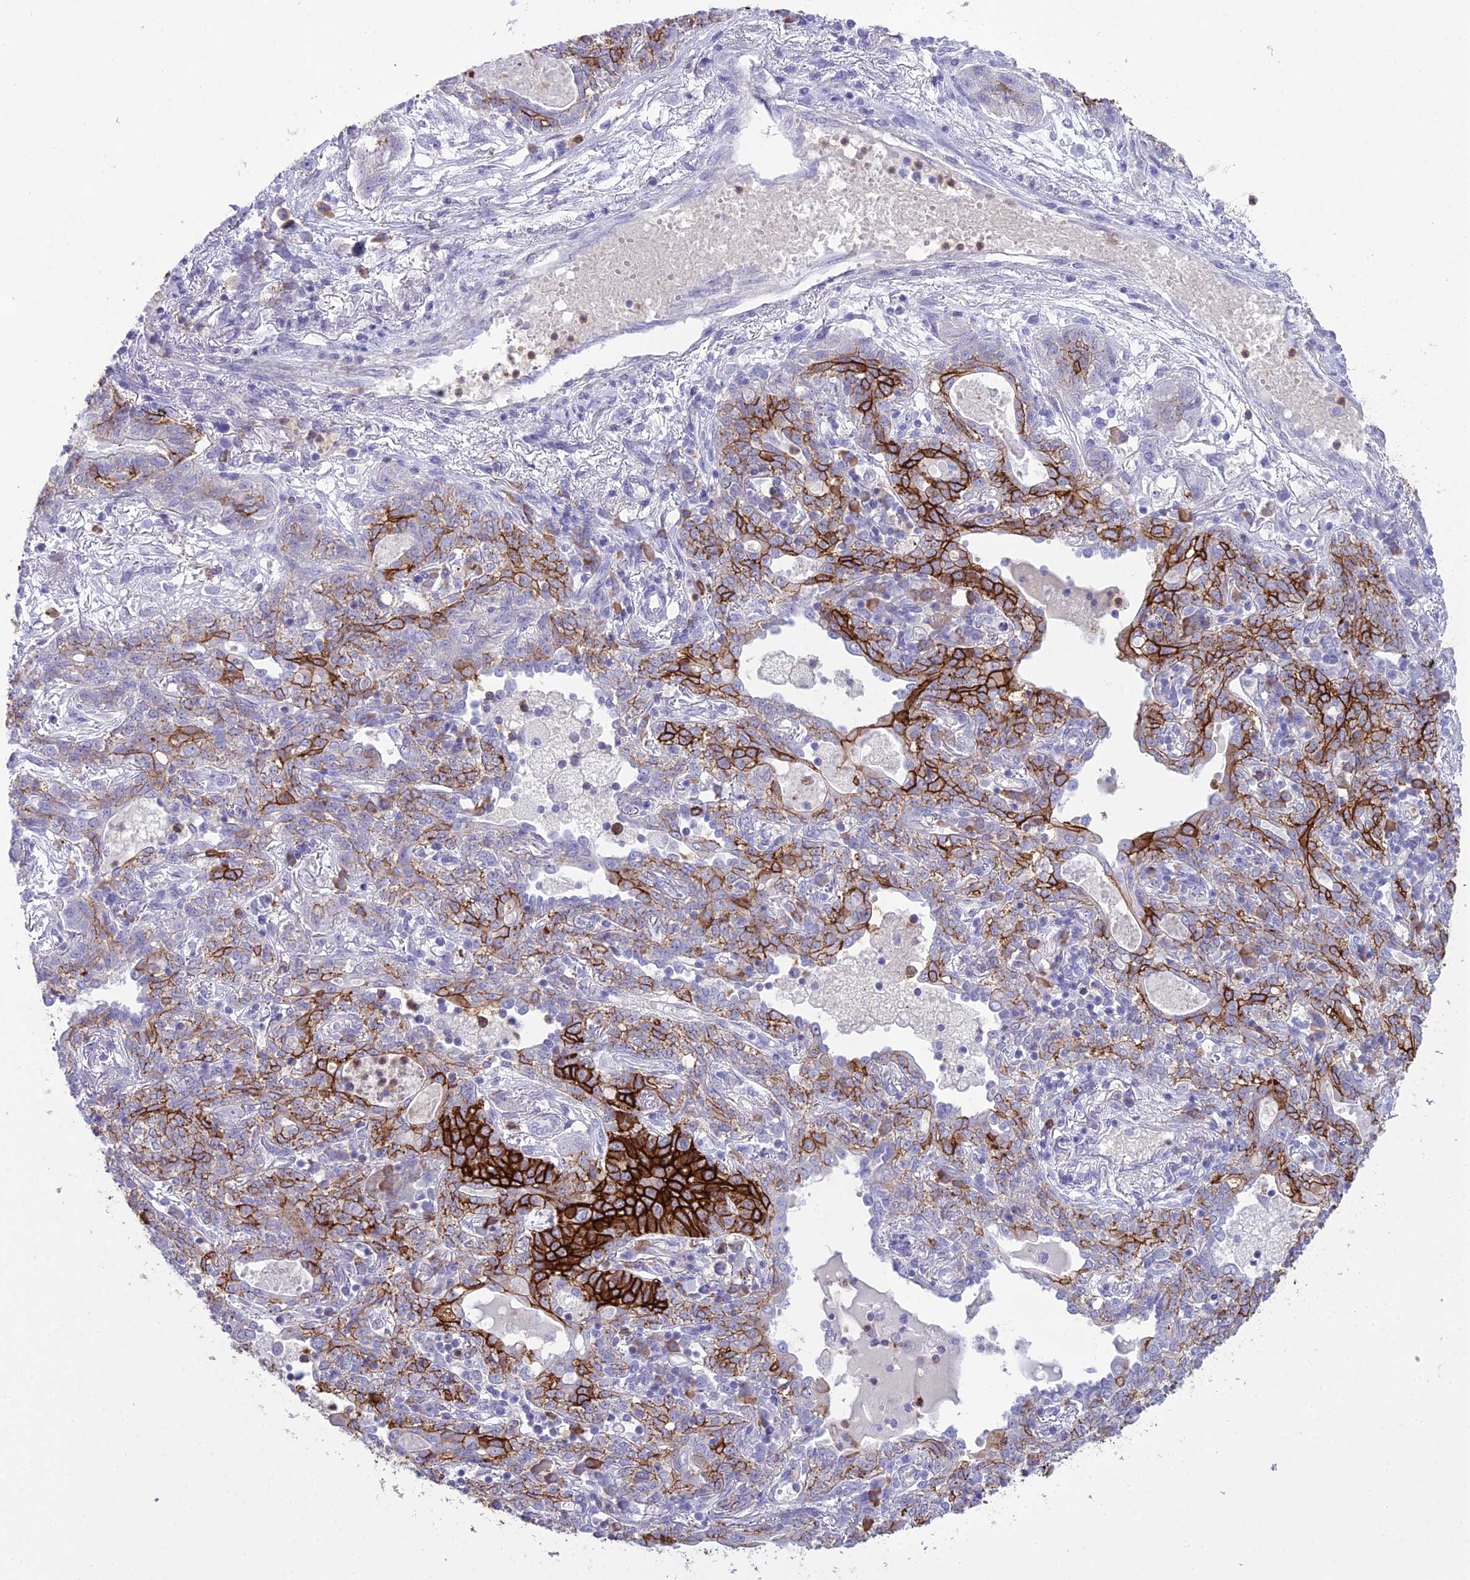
{"staining": {"intensity": "strong", "quantity": "25%-75%", "location": "cytoplasmic/membranous"}, "tissue": "lung cancer", "cell_type": "Tumor cells", "image_type": "cancer", "snomed": [{"axis": "morphology", "description": "Squamous cell carcinoma, NOS"}, {"axis": "topography", "description": "Lung"}], "caption": "A brown stain highlights strong cytoplasmic/membranous staining of a protein in human lung cancer (squamous cell carcinoma) tumor cells.", "gene": "OR1Q1", "patient": {"sex": "female", "age": 70}}